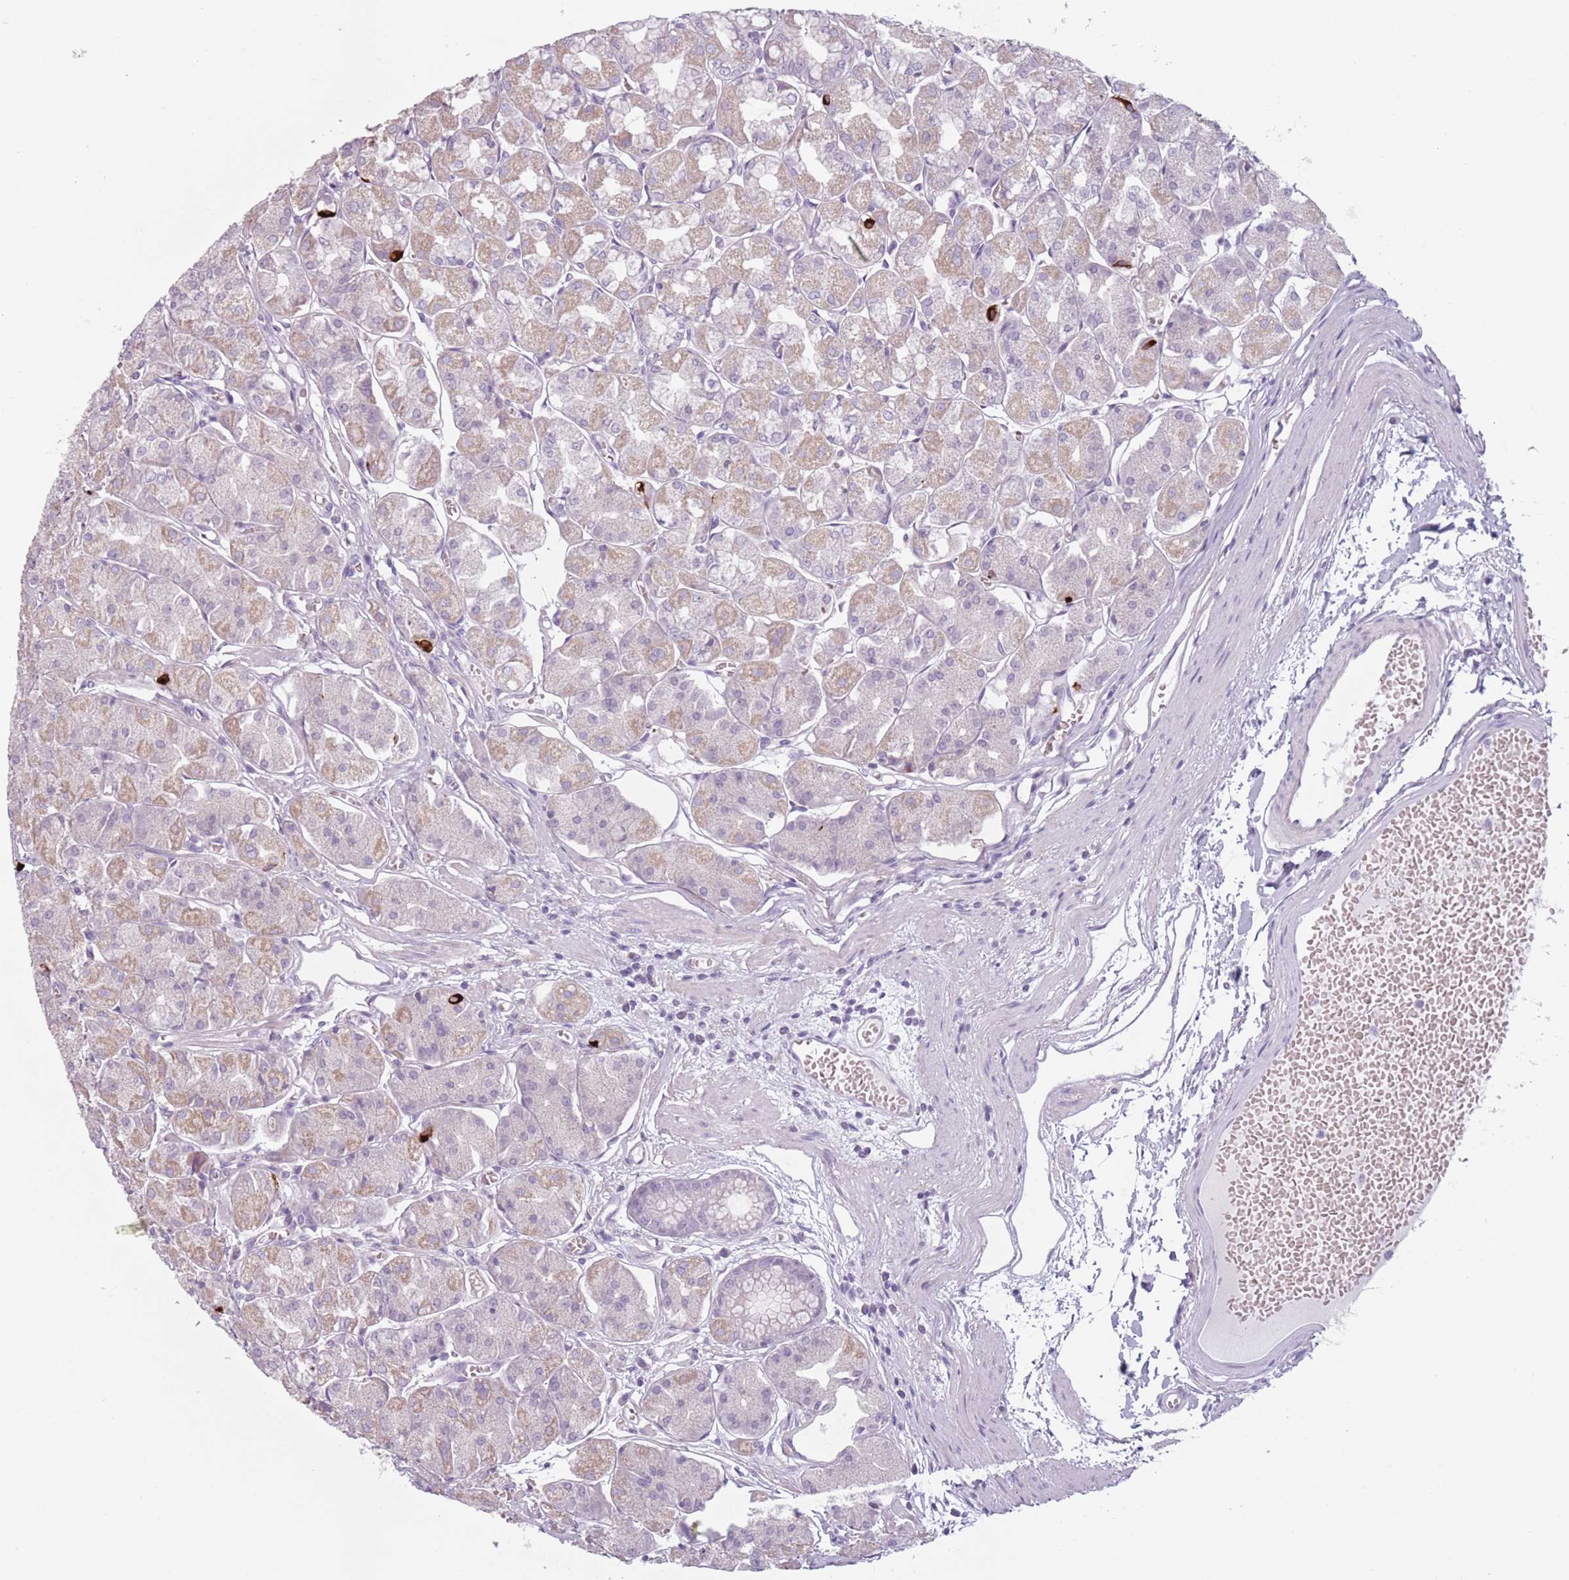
{"staining": {"intensity": "moderate", "quantity": "25%-75%", "location": "cytoplasmic/membranous"}, "tissue": "stomach", "cell_type": "Glandular cells", "image_type": "normal", "snomed": [{"axis": "morphology", "description": "Normal tissue, NOS"}, {"axis": "topography", "description": "Stomach"}], "caption": "This micrograph shows benign stomach stained with IHC to label a protein in brown. The cytoplasmic/membranous of glandular cells show moderate positivity for the protein. Nuclei are counter-stained blue.", "gene": "MEGF8", "patient": {"sex": "male", "age": 55}}